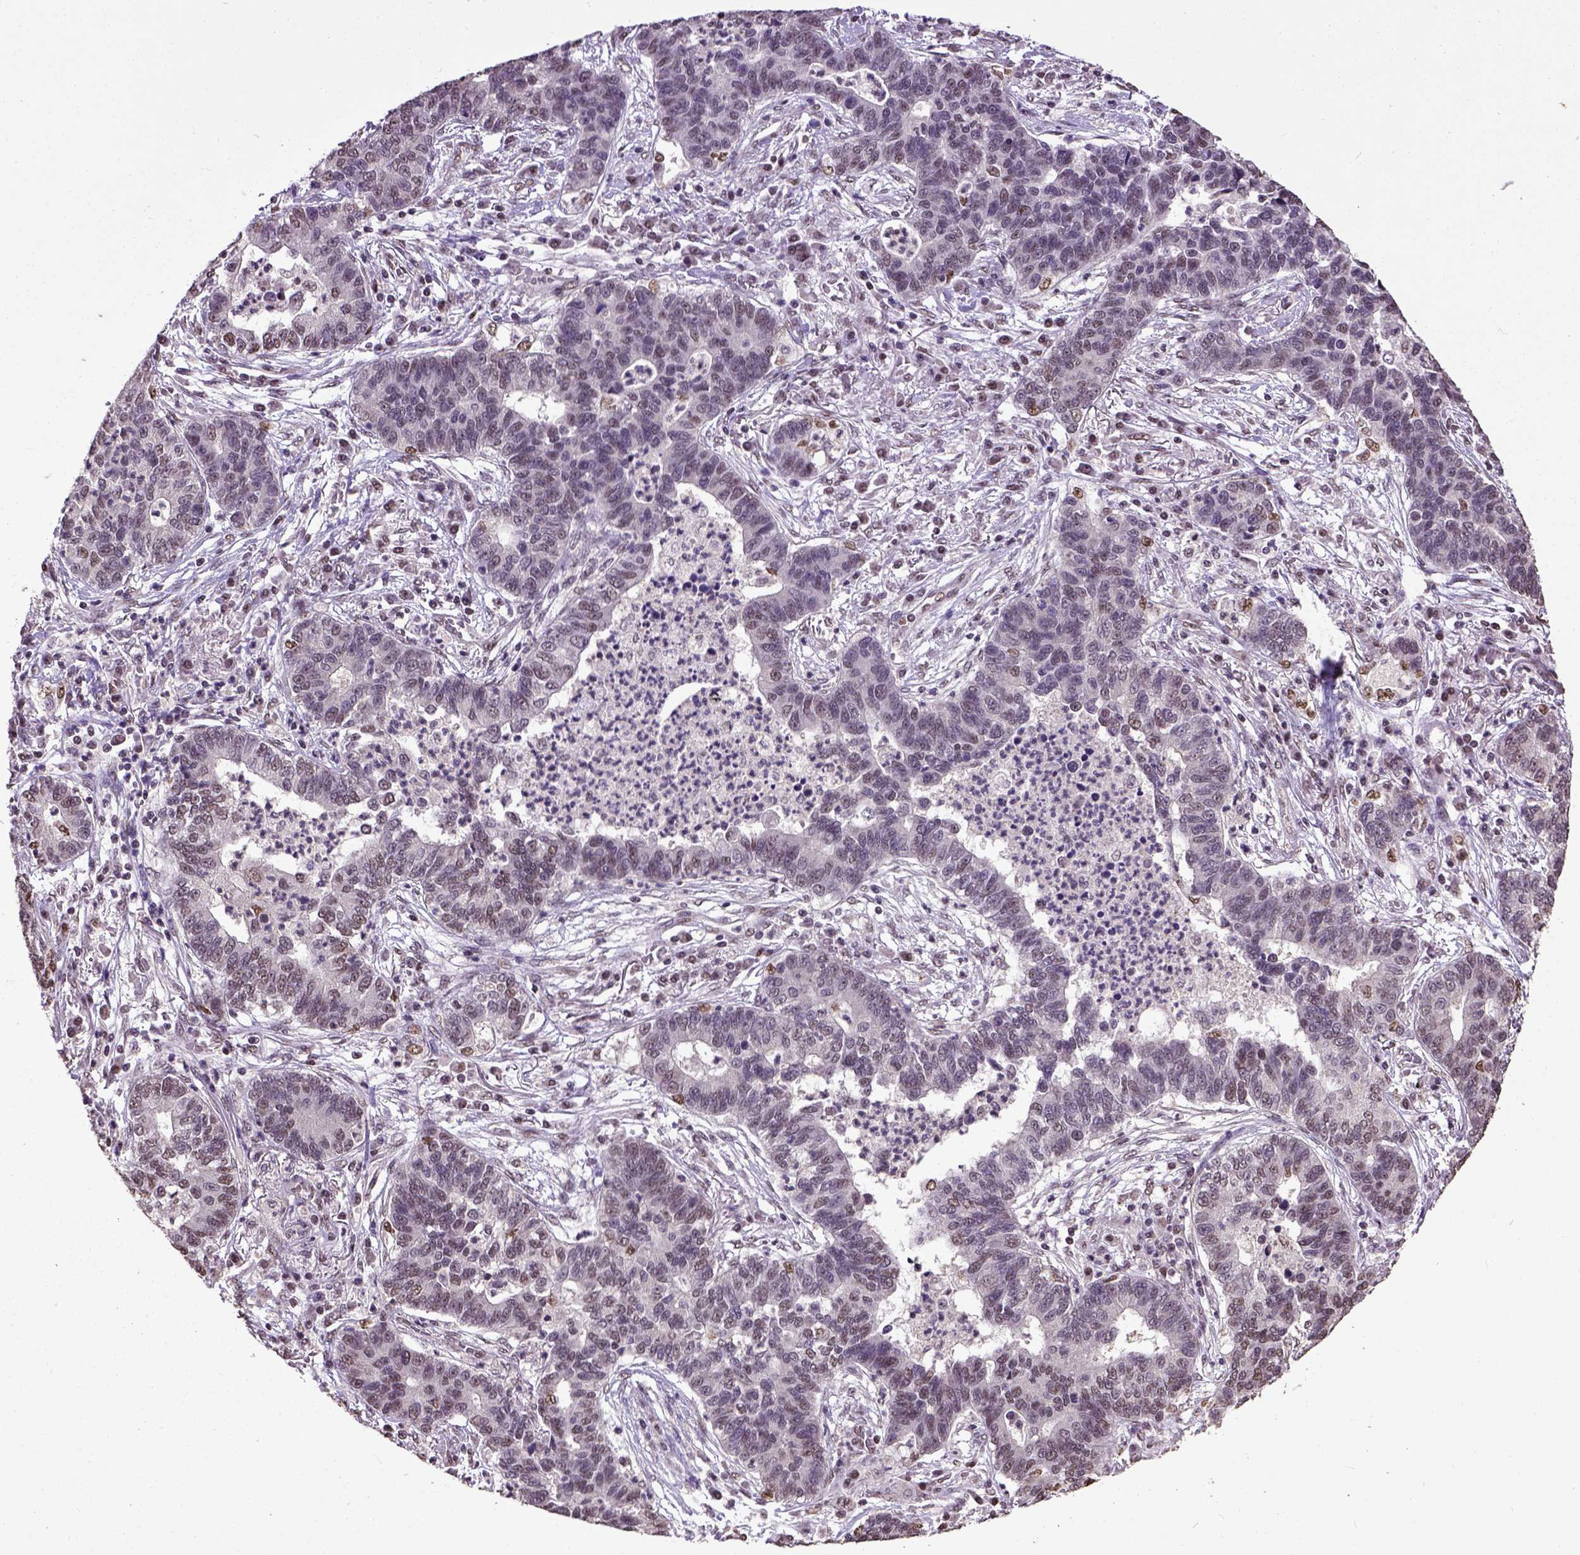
{"staining": {"intensity": "moderate", "quantity": "<25%", "location": "nuclear"}, "tissue": "lung cancer", "cell_type": "Tumor cells", "image_type": "cancer", "snomed": [{"axis": "morphology", "description": "Adenocarcinoma, NOS"}, {"axis": "topography", "description": "Lung"}], "caption": "IHC of adenocarcinoma (lung) displays low levels of moderate nuclear staining in approximately <25% of tumor cells.", "gene": "UBA3", "patient": {"sex": "female", "age": 57}}